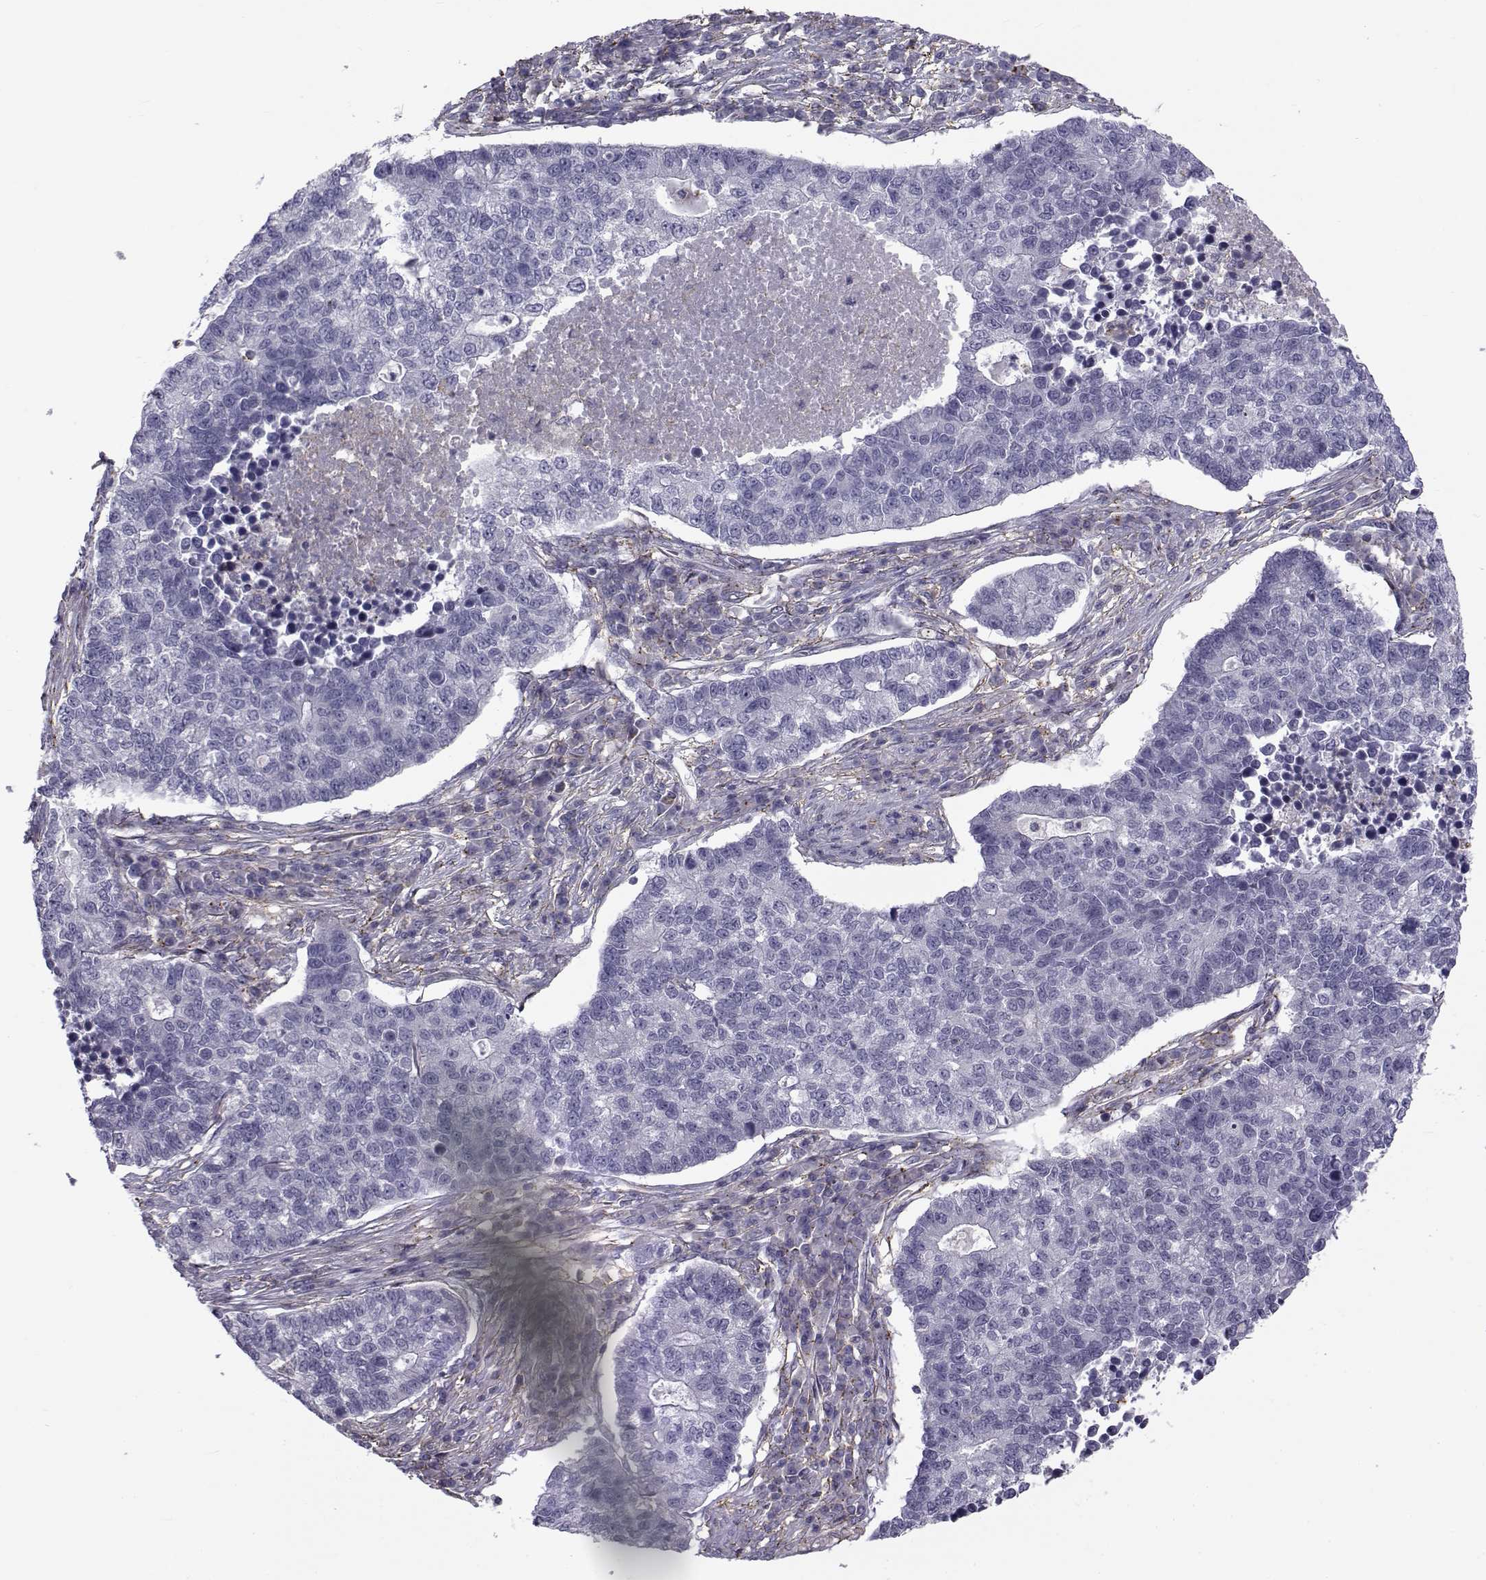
{"staining": {"intensity": "negative", "quantity": "none", "location": "none"}, "tissue": "lung cancer", "cell_type": "Tumor cells", "image_type": "cancer", "snomed": [{"axis": "morphology", "description": "Adenocarcinoma, NOS"}, {"axis": "topography", "description": "Lung"}], "caption": "Adenocarcinoma (lung) was stained to show a protein in brown. There is no significant expression in tumor cells.", "gene": "LRRC27", "patient": {"sex": "male", "age": 57}}